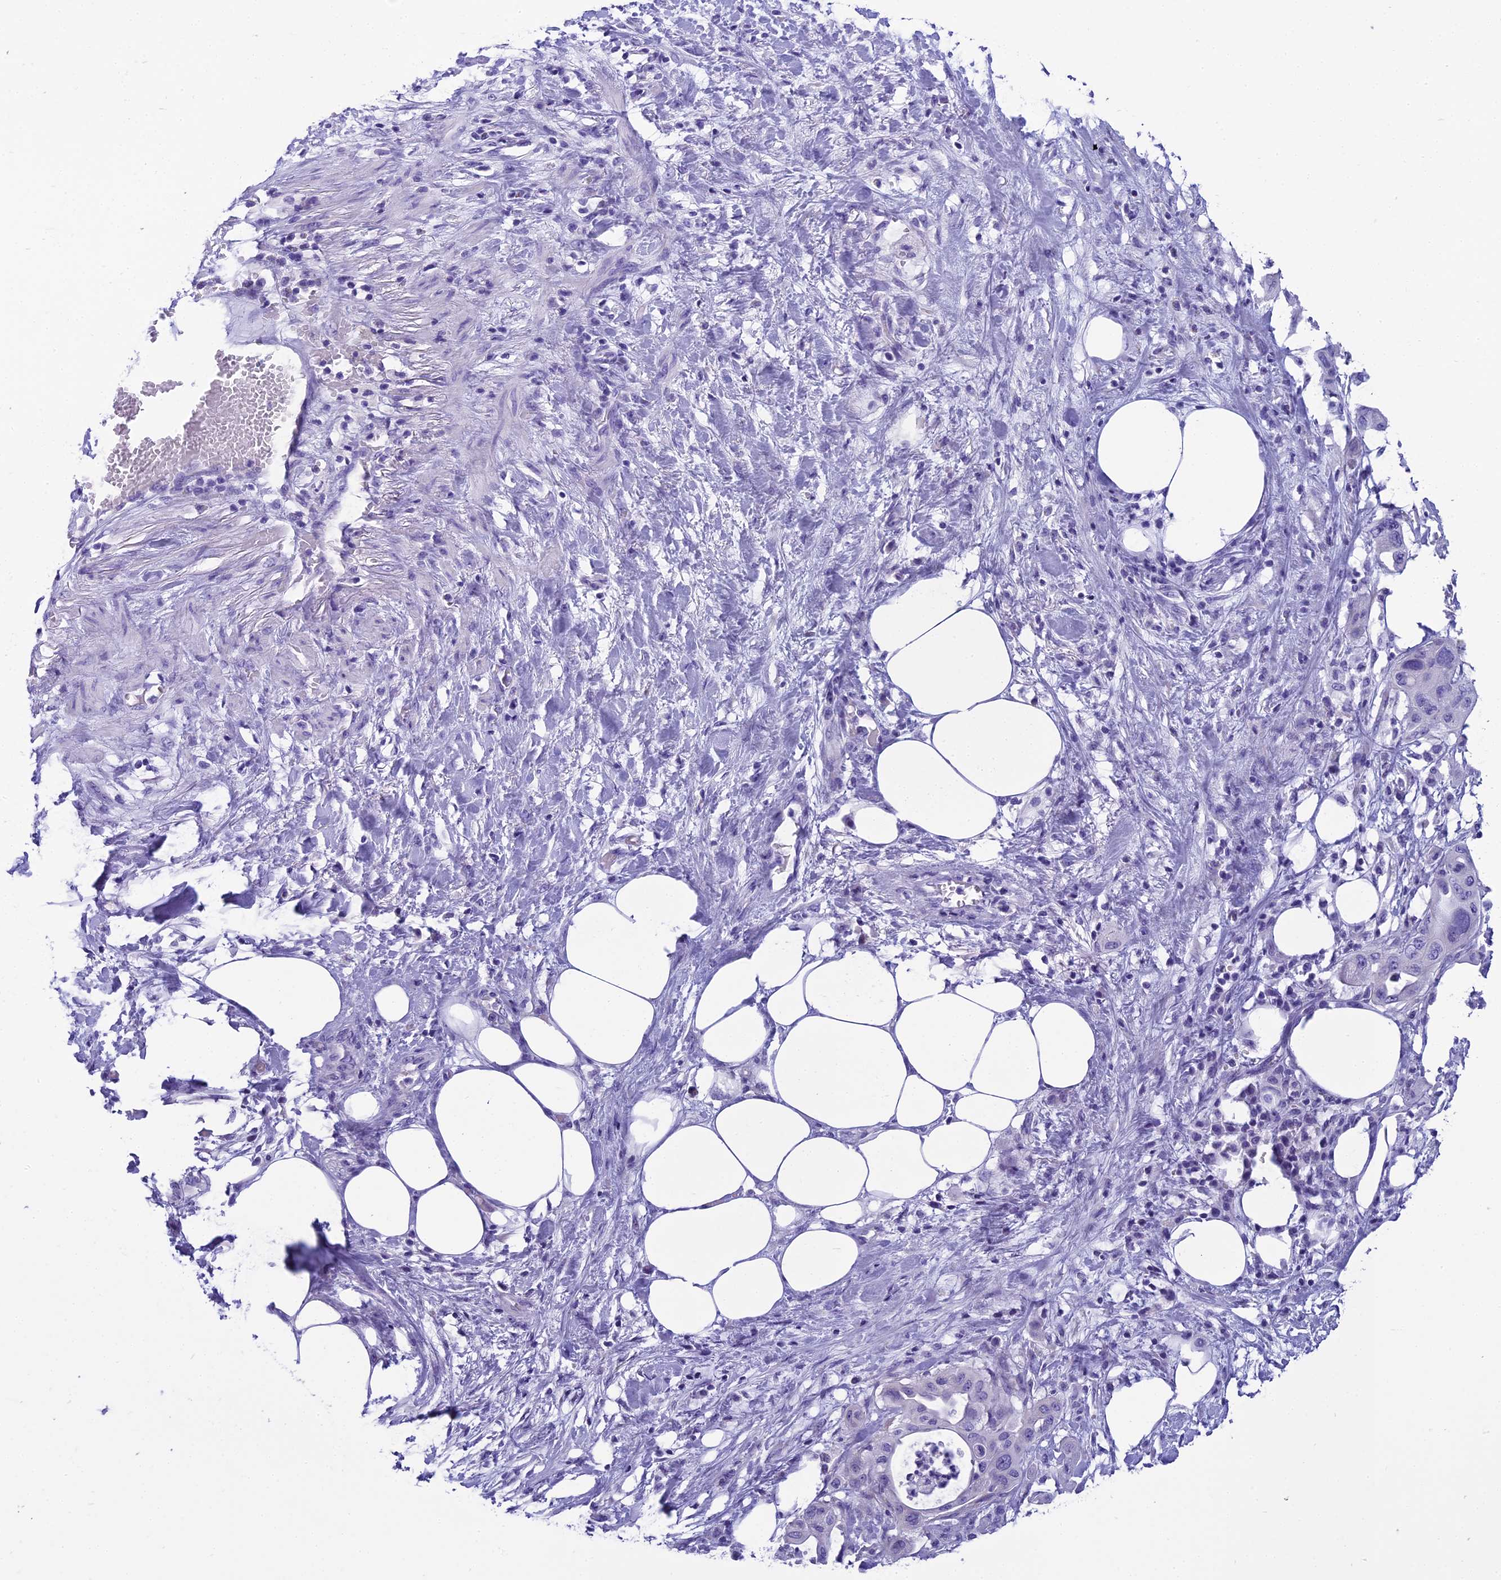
{"staining": {"intensity": "negative", "quantity": "none", "location": "none"}, "tissue": "pancreatic cancer", "cell_type": "Tumor cells", "image_type": "cancer", "snomed": [{"axis": "morphology", "description": "Adenocarcinoma, NOS"}, {"axis": "topography", "description": "Pancreas"}], "caption": "Protein analysis of pancreatic adenocarcinoma reveals no significant expression in tumor cells.", "gene": "KCTD14", "patient": {"sex": "male", "age": 68}}